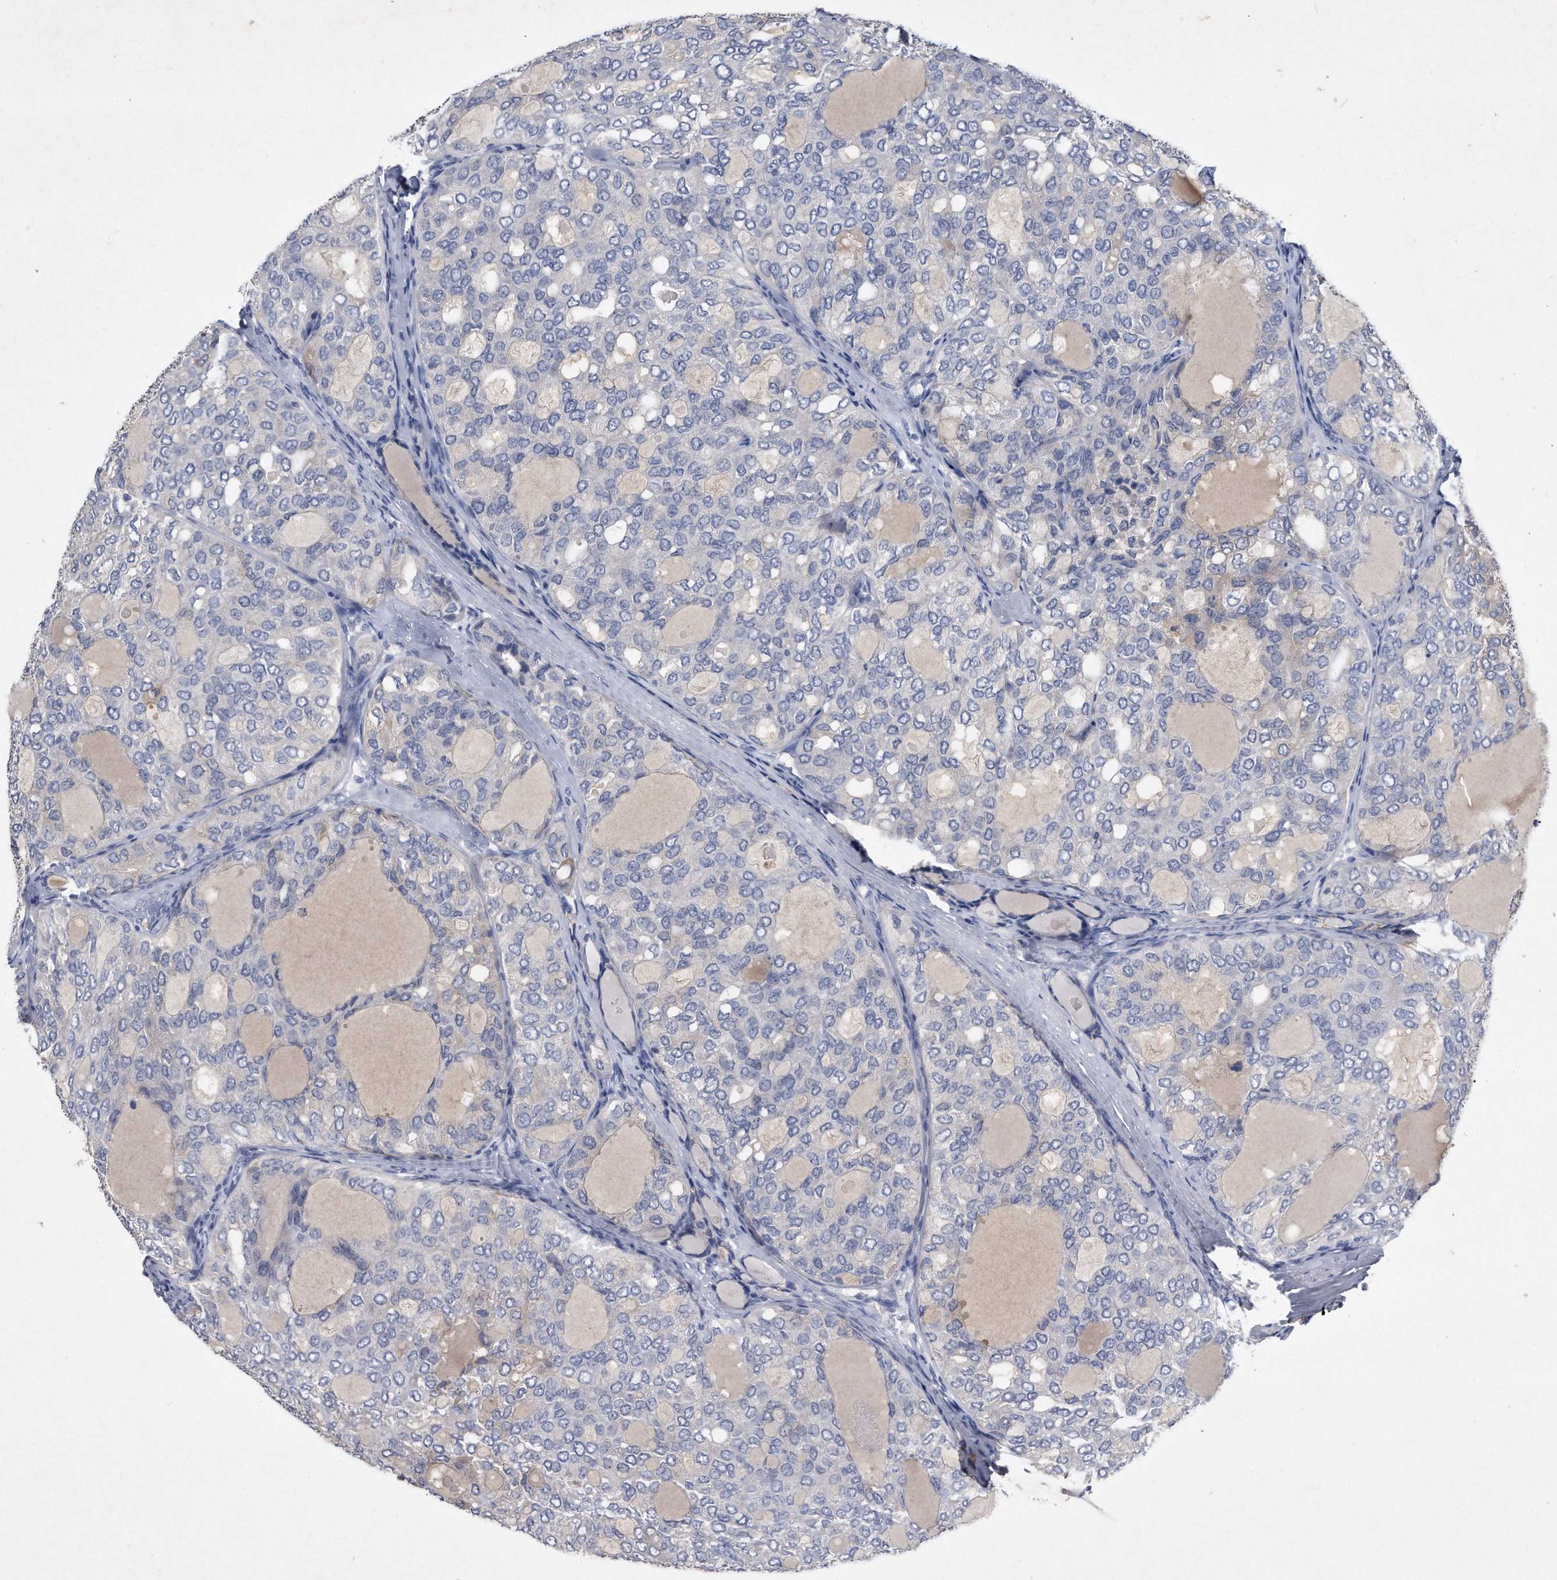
{"staining": {"intensity": "negative", "quantity": "none", "location": "none"}, "tissue": "thyroid cancer", "cell_type": "Tumor cells", "image_type": "cancer", "snomed": [{"axis": "morphology", "description": "Follicular adenoma carcinoma, NOS"}, {"axis": "topography", "description": "Thyroid gland"}], "caption": "Tumor cells are negative for brown protein staining in thyroid follicular adenoma carcinoma.", "gene": "ASNS", "patient": {"sex": "male", "age": 75}}